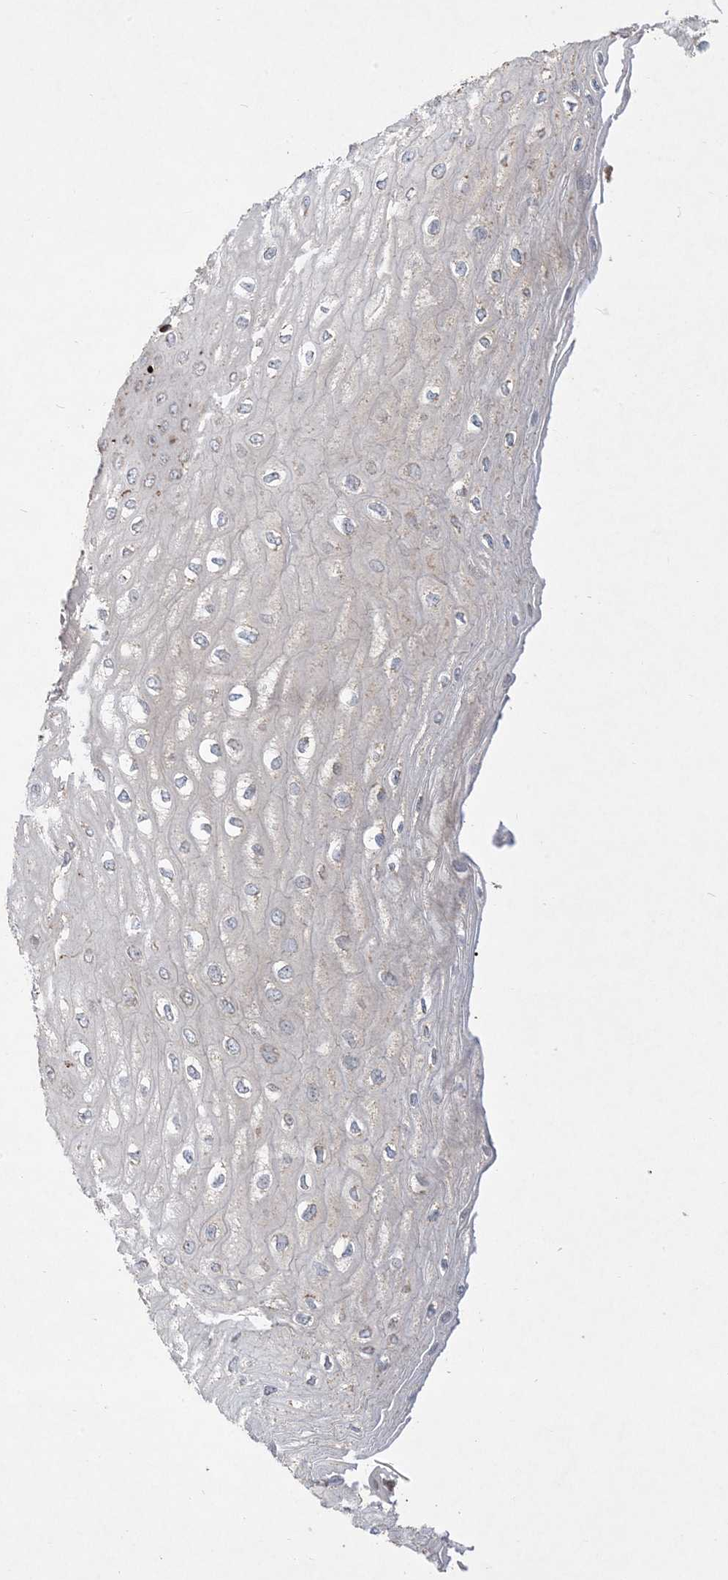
{"staining": {"intensity": "negative", "quantity": "none", "location": "none"}, "tissue": "esophagus", "cell_type": "Squamous epithelial cells", "image_type": "normal", "snomed": [{"axis": "morphology", "description": "Normal tissue, NOS"}, {"axis": "topography", "description": "Esophagus"}], "caption": "This is an IHC image of unremarkable human esophagus. There is no positivity in squamous epithelial cells.", "gene": "MASP2", "patient": {"sex": "male", "age": 60}}